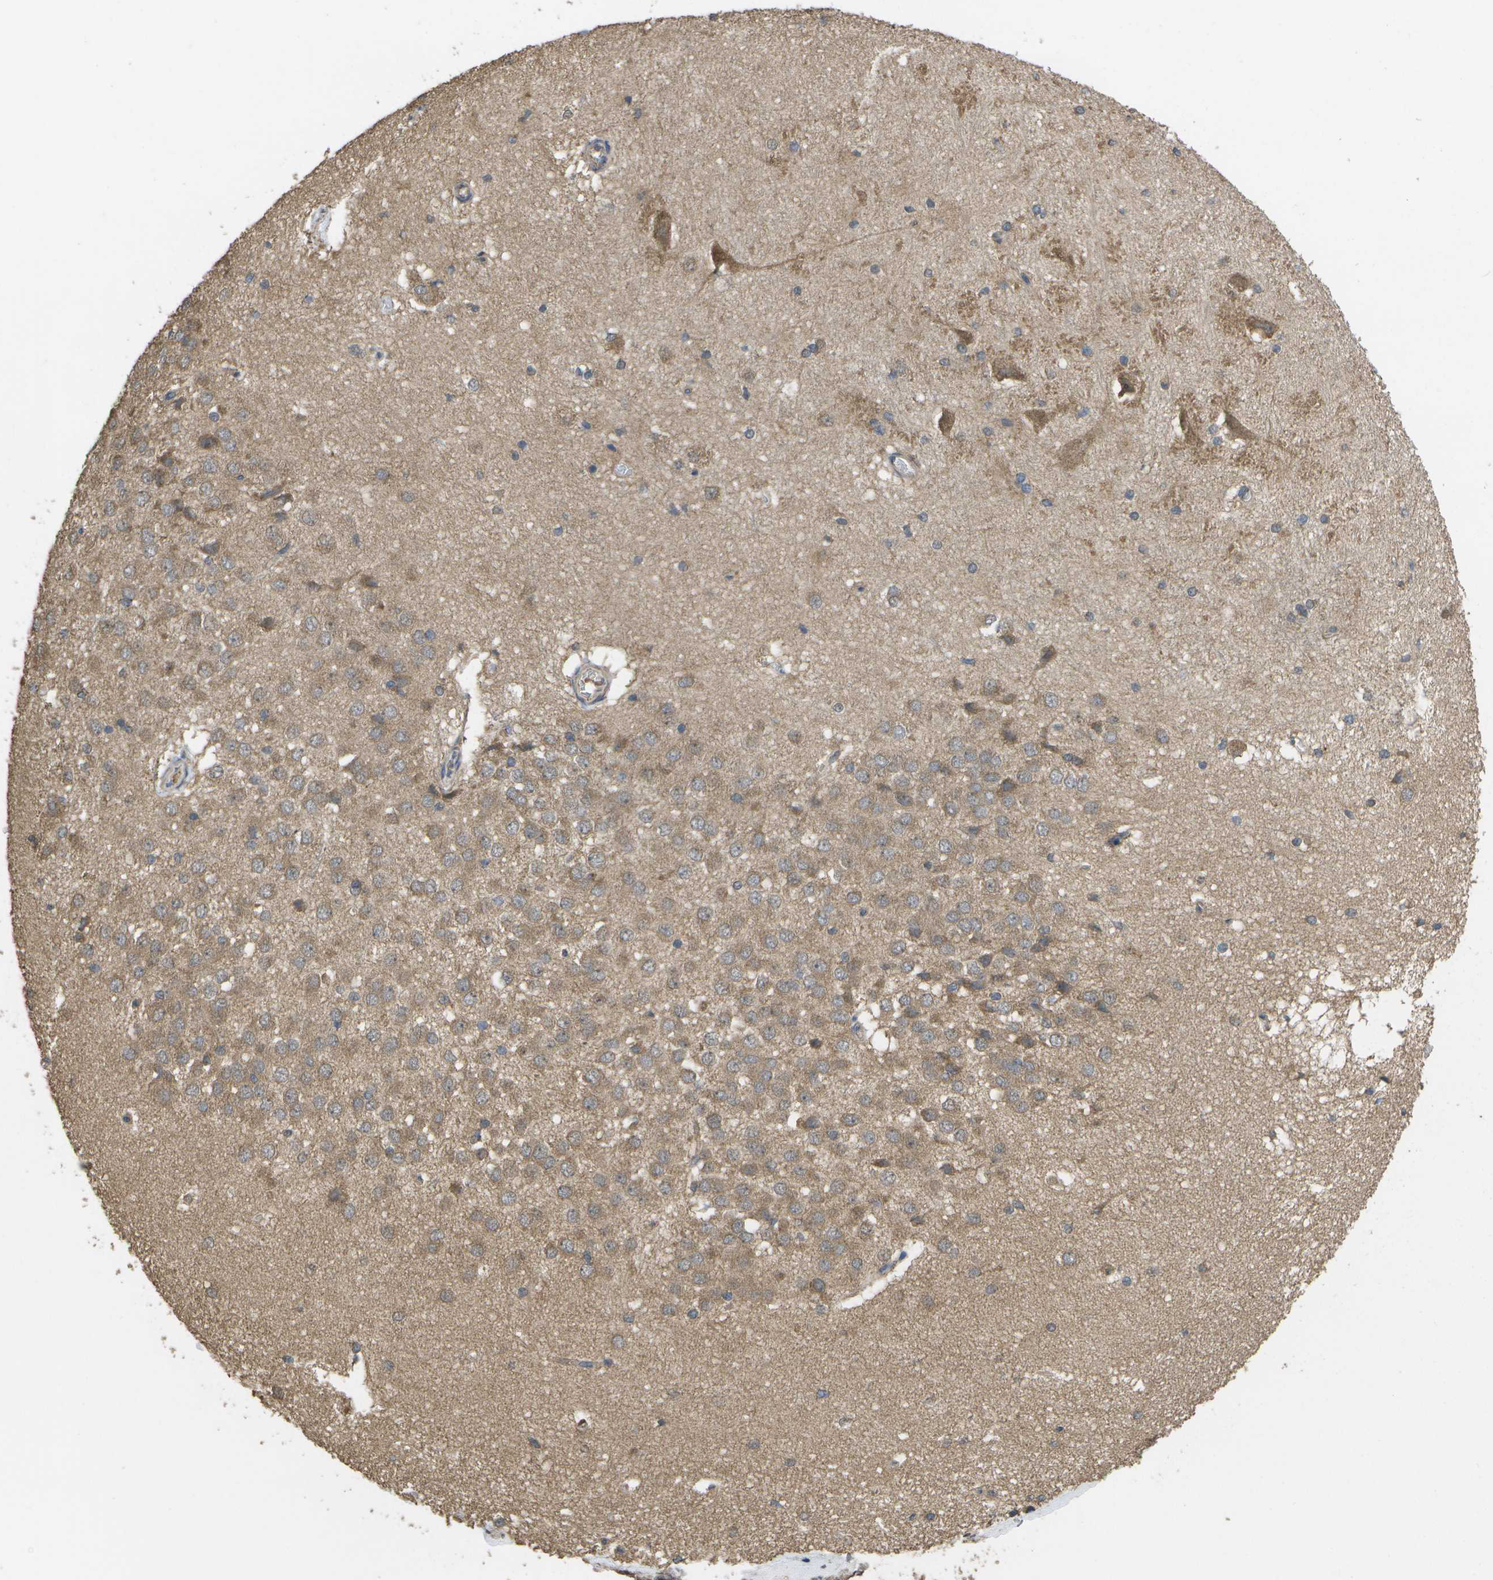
{"staining": {"intensity": "weak", "quantity": "25%-75%", "location": "cytoplasmic/membranous"}, "tissue": "hippocampus", "cell_type": "Glial cells", "image_type": "normal", "snomed": [{"axis": "morphology", "description": "Normal tissue, NOS"}, {"axis": "topography", "description": "Hippocampus"}], "caption": "Immunohistochemical staining of unremarkable hippocampus reveals low levels of weak cytoplasmic/membranous expression in about 25%-75% of glial cells.", "gene": "SACS", "patient": {"sex": "female", "age": 19}}